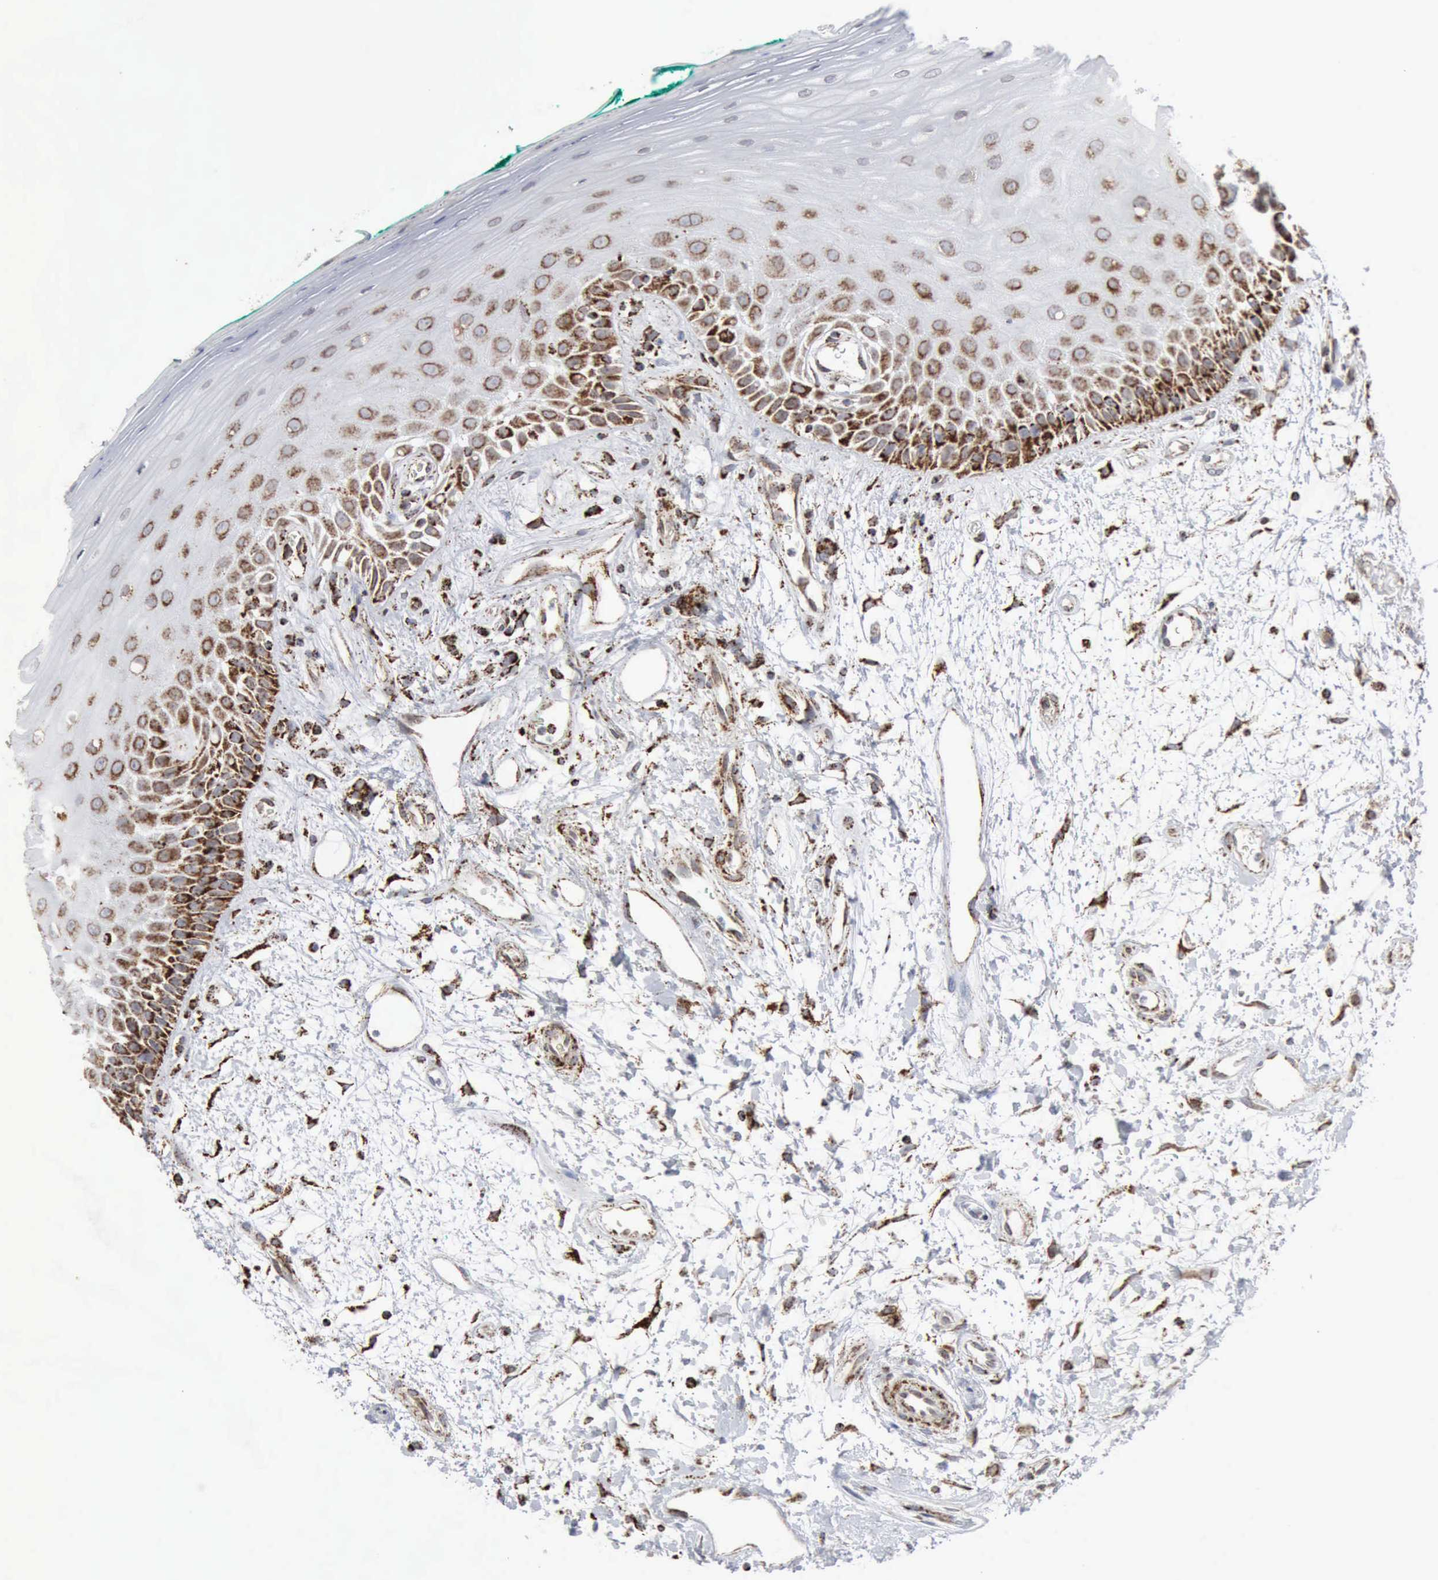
{"staining": {"intensity": "strong", "quantity": "25%-75%", "location": "cytoplasmic/membranous"}, "tissue": "oral mucosa", "cell_type": "Squamous epithelial cells", "image_type": "normal", "snomed": [{"axis": "morphology", "description": "Normal tissue, NOS"}, {"axis": "morphology", "description": "Squamous cell carcinoma, NOS"}, {"axis": "topography", "description": "Skeletal muscle"}, {"axis": "topography", "description": "Oral tissue"}, {"axis": "topography", "description": "Head-Neck"}], "caption": "Human oral mucosa stained for a protein (brown) demonstrates strong cytoplasmic/membranous positive expression in about 25%-75% of squamous epithelial cells.", "gene": "ACO2", "patient": {"sex": "female", "age": 84}}